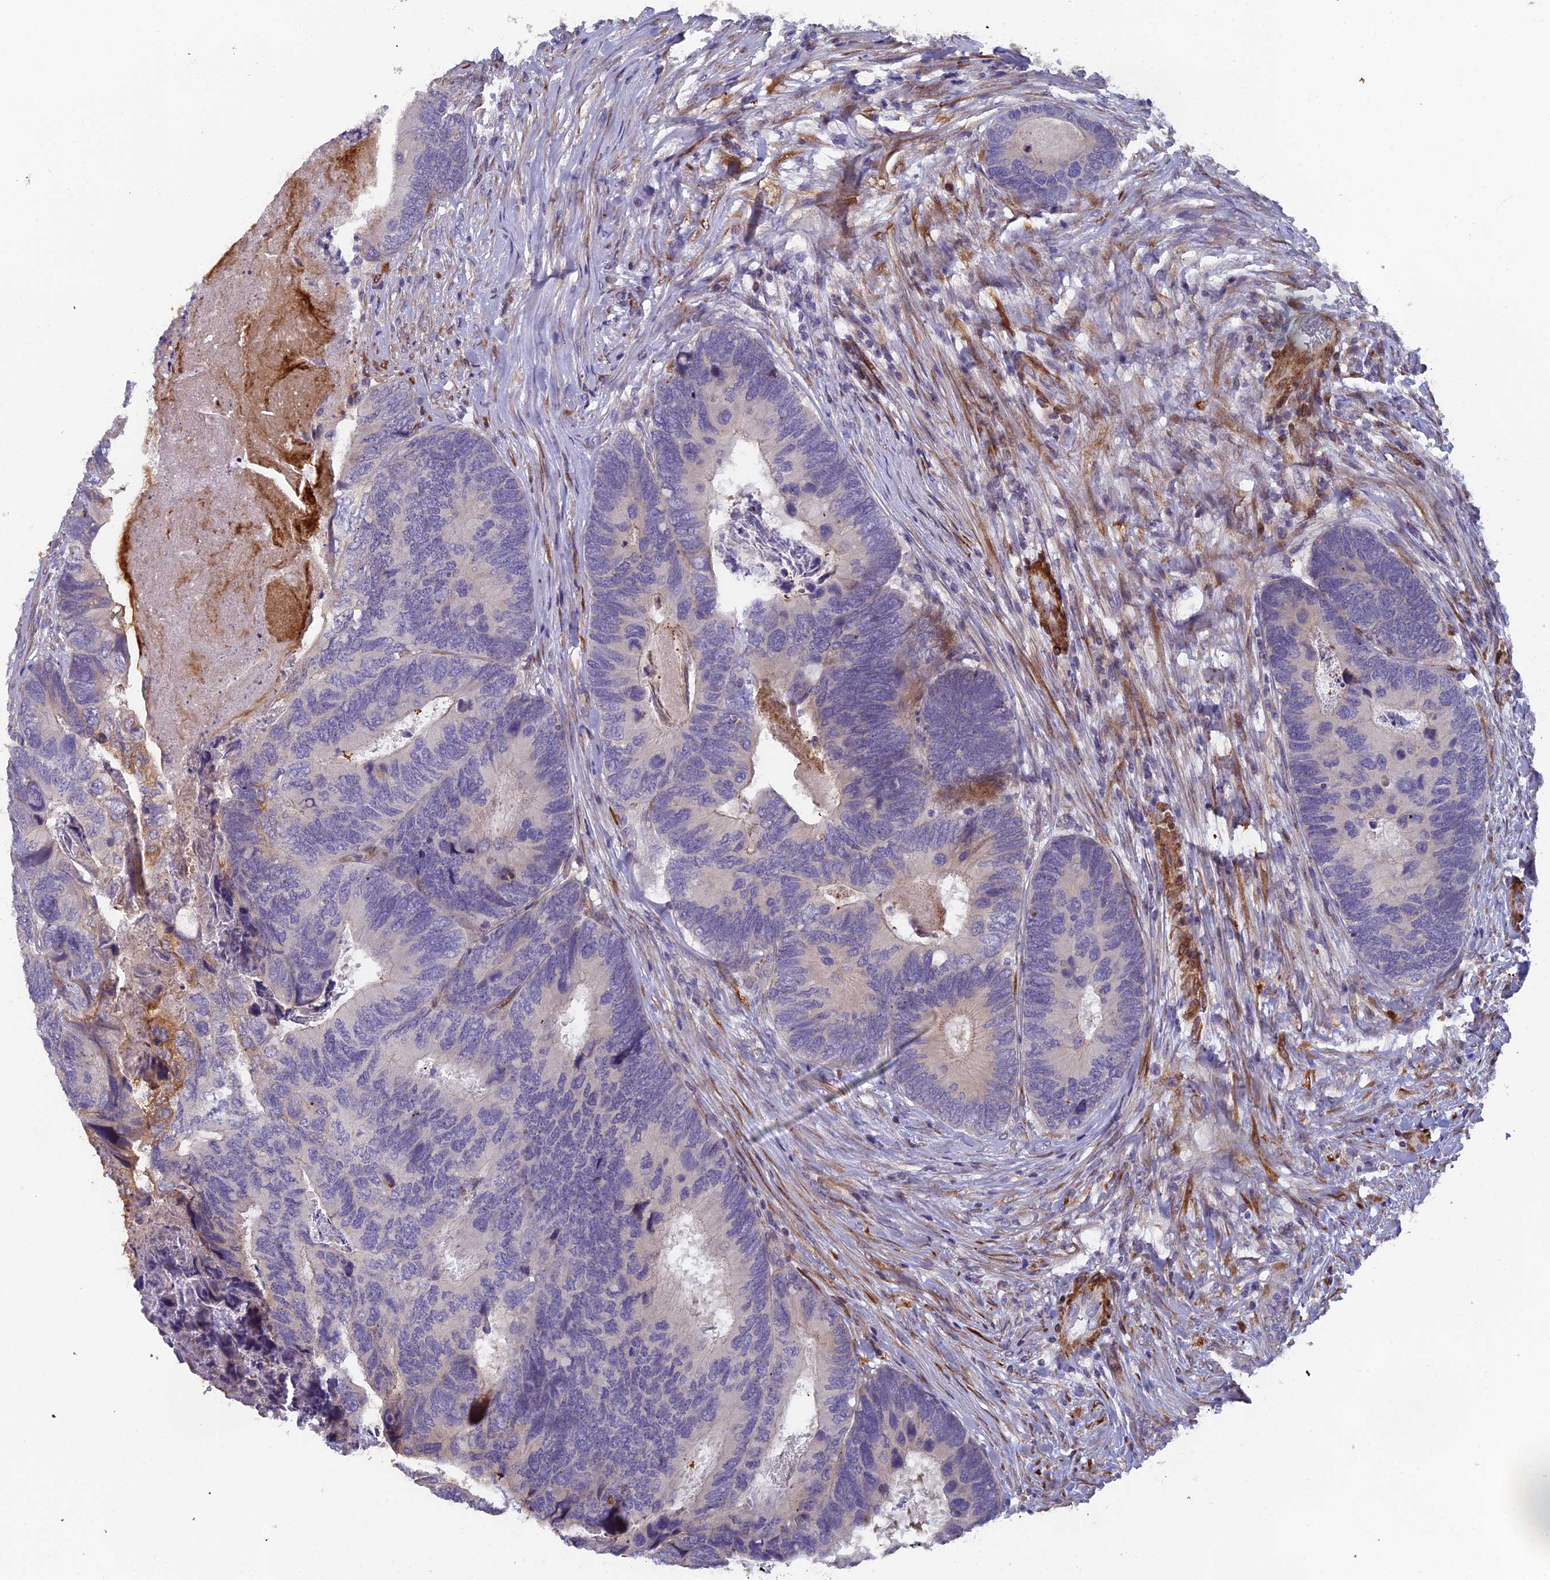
{"staining": {"intensity": "negative", "quantity": "none", "location": "none"}, "tissue": "colorectal cancer", "cell_type": "Tumor cells", "image_type": "cancer", "snomed": [{"axis": "morphology", "description": "Adenocarcinoma, NOS"}, {"axis": "topography", "description": "Colon"}], "caption": "Immunohistochemical staining of adenocarcinoma (colorectal) shows no significant positivity in tumor cells.", "gene": "RAB28", "patient": {"sex": "female", "age": 67}}